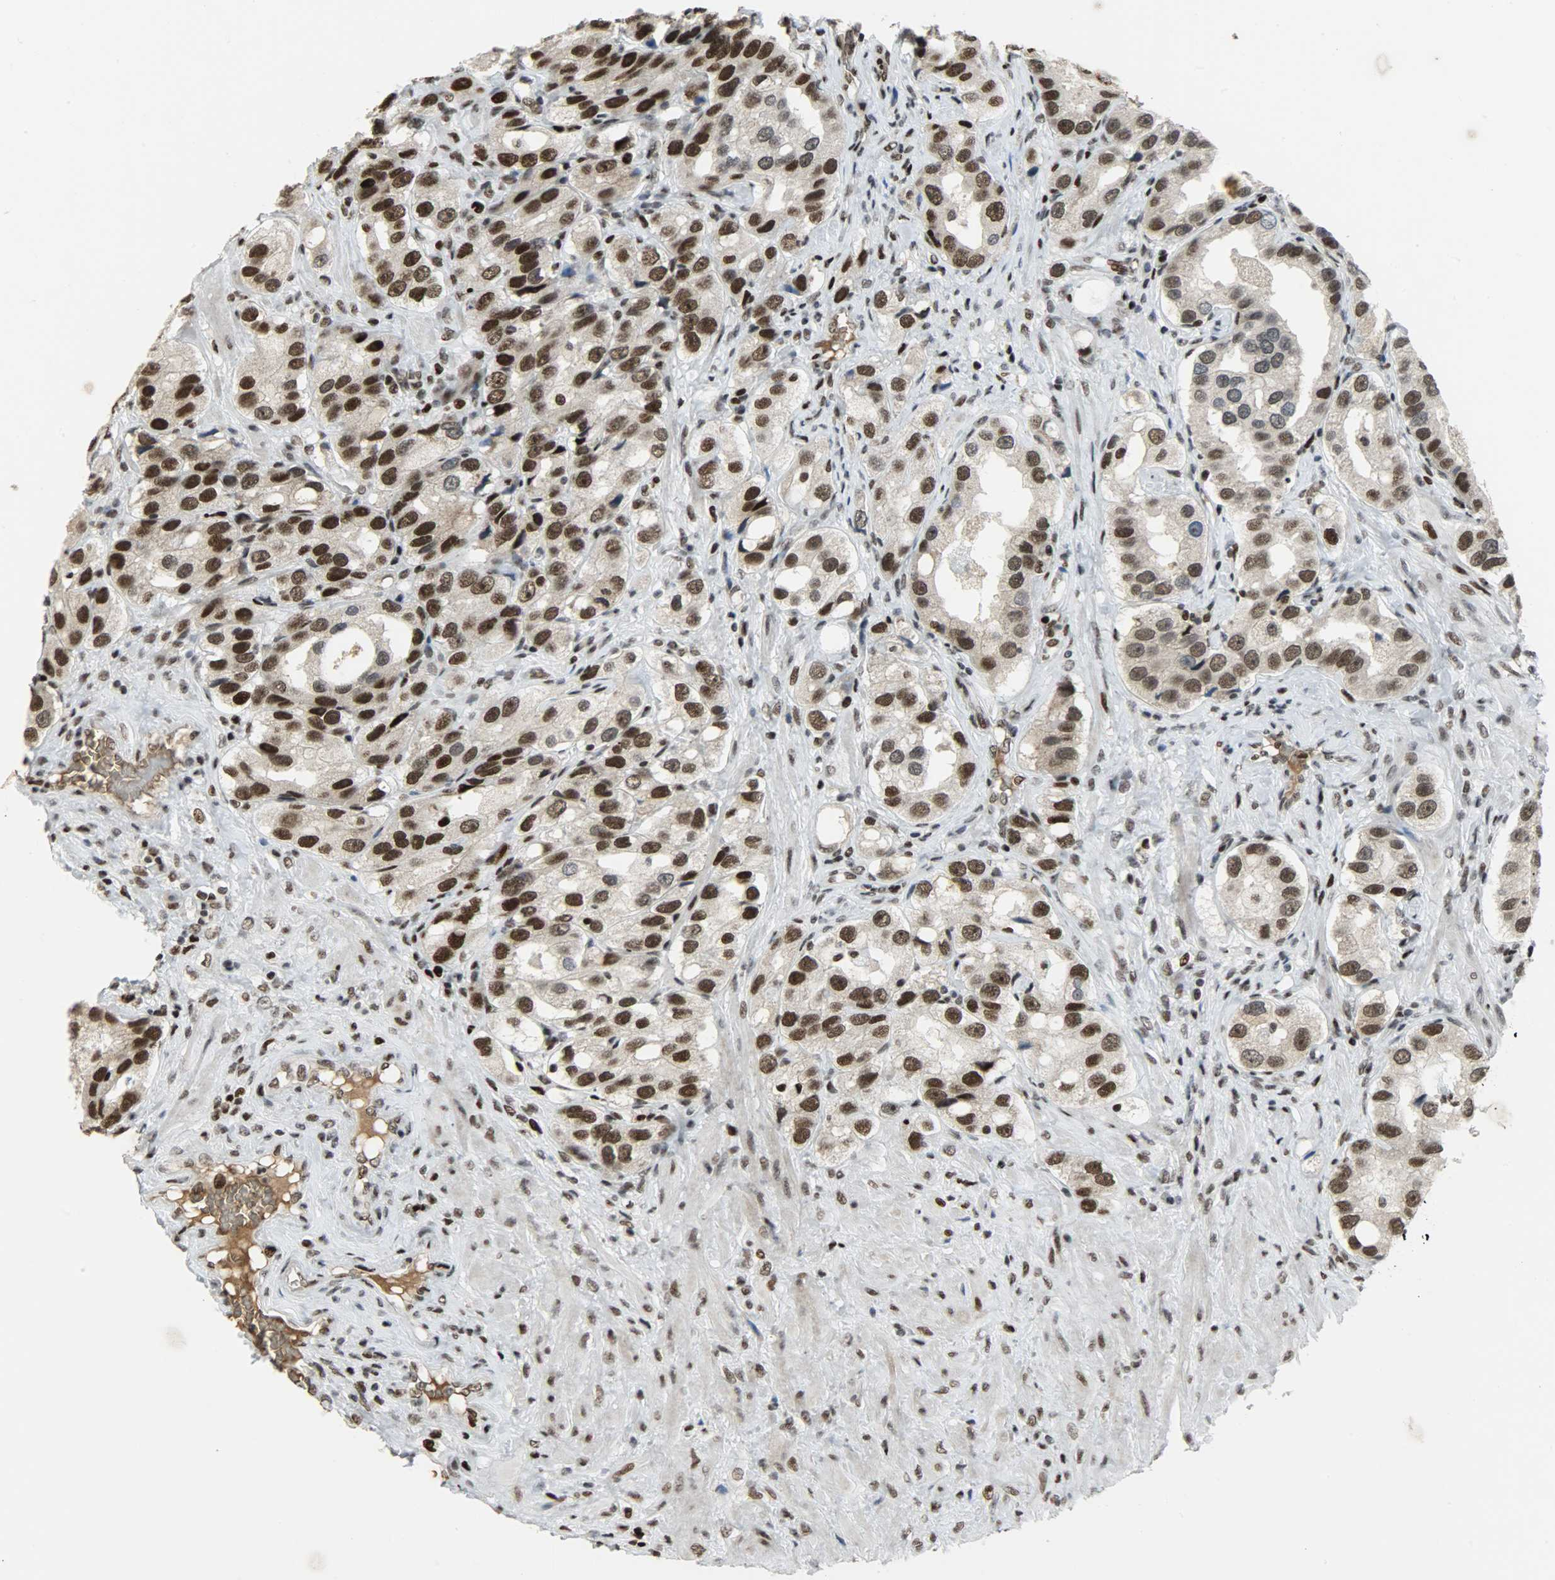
{"staining": {"intensity": "strong", "quantity": ">75%", "location": "cytoplasmic/membranous,nuclear"}, "tissue": "prostate cancer", "cell_type": "Tumor cells", "image_type": "cancer", "snomed": [{"axis": "morphology", "description": "Adenocarcinoma, High grade"}, {"axis": "topography", "description": "Prostate"}], "caption": "There is high levels of strong cytoplasmic/membranous and nuclear expression in tumor cells of prostate cancer, as demonstrated by immunohistochemical staining (brown color).", "gene": "SNAI1", "patient": {"sex": "male", "age": 63}}